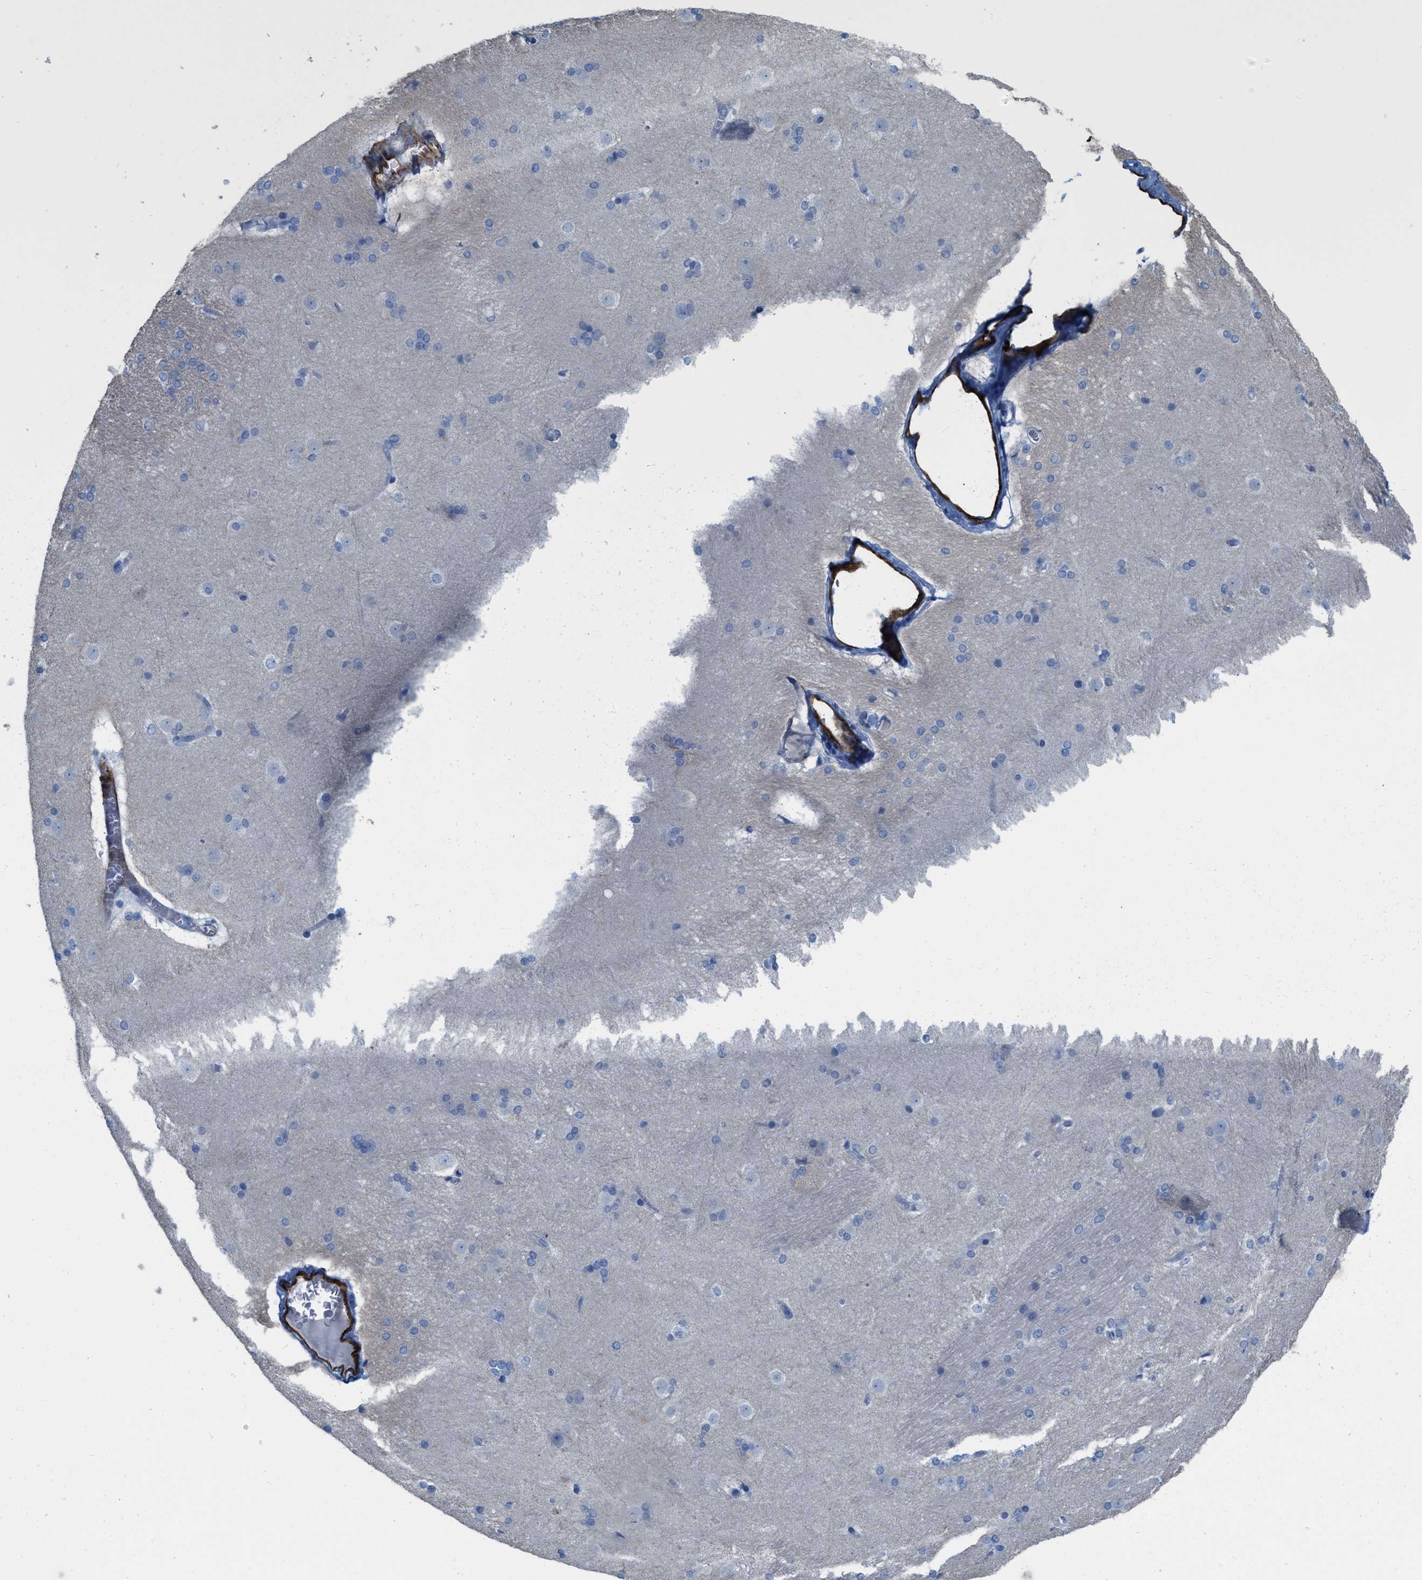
{"staining": {"intensity": "negative", "quantity": "none", "location": "none"}, "tissue": "caudate", "cell_type": "Glial cells", "image_type": "normal", "snomed": [{"axis": "morphology", "description": "Normal tissue, NOS"}, {"axis": "topography", "description": "Lateral ventricle wall"}], "caption": "Caudate was stained to show a protein in brown. There is no significant positivity in glial cells. (DAB immunohistochemistry (IHC) with hematoxylin counter stain).", "gene": "TAGLN", "patient": {"sex": "female", "age": 19}}